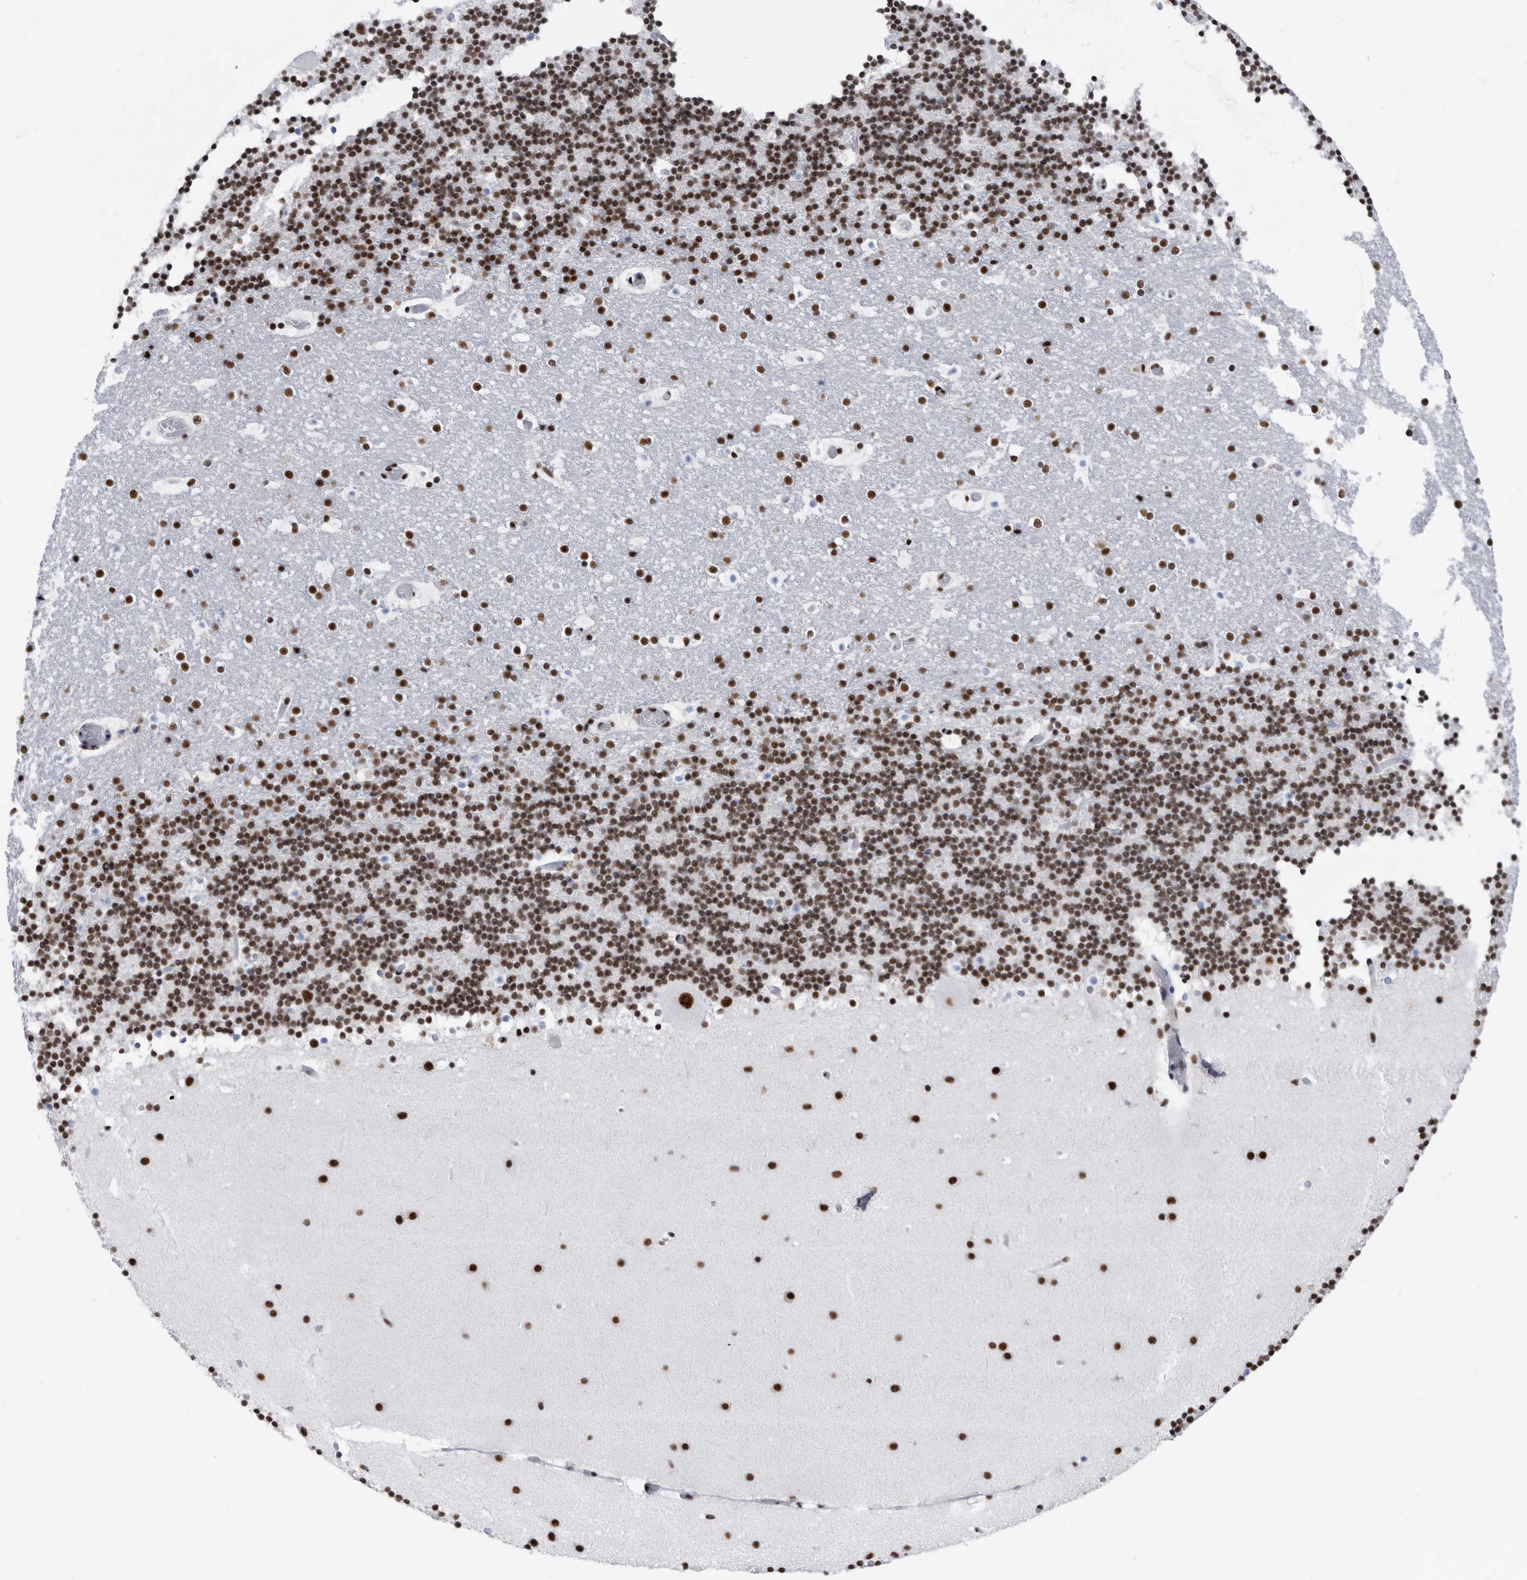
{"staining": {"intensity": "strong", "quantity": "25%-75%", "location": "nuclear"}, "tissue": "cerebellum", "cell_type": "Cells in granular layer", "image_type": "normal", "snomed": [{"axis": "morphology", "description": "Normal tissue, NOS"}, {"axis": "topography", "description": "Cerebellum"}], "caption": "Protein staining exhibits strong nuclear expression in about 25%-75% of cells in granular layer in benign cerebellum.", "gene": "SF3A1", "patient": {"sex": "male", "age": 57}}